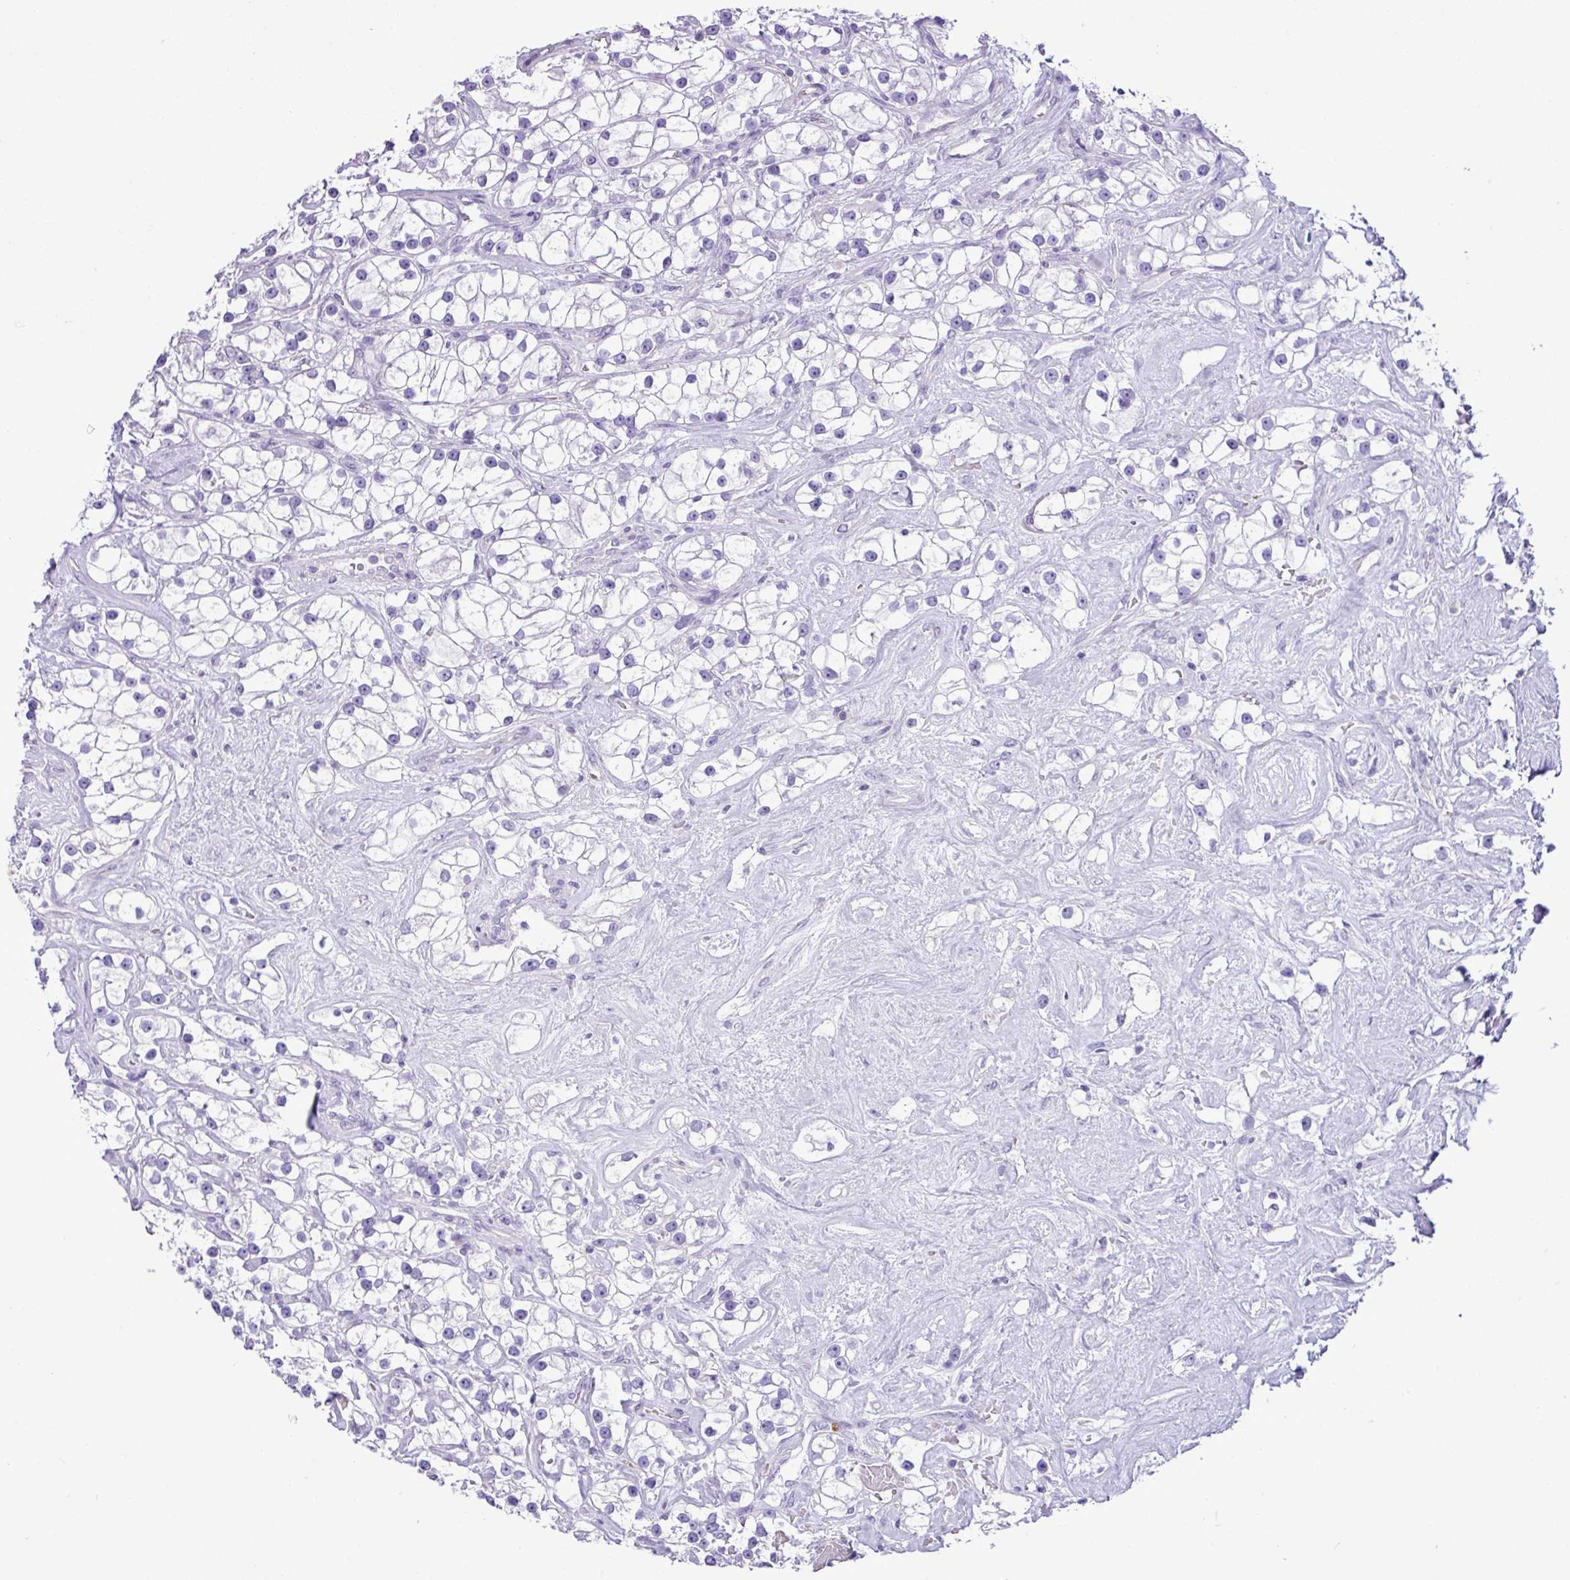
{"staining": {"intensity": "negative", "quantity": "none", "location": "none"}, "tissue": "renal cancer", "cell_type": "Tumor cells", "image_type": "cancer", "snomed": [{"axis": "morphology", "description": "Adenocarcinoma, NOS"}, {"axis": "topography", "description": "Kidney"}], "caption": "An immunohistochemistry (IHC) photomicrograph of adenocarcinoma (renal) is shown. There is no staining in tumor cells of adenocarcinoma (renal).", "gene": "ZSCAN5A", "patient": {"sex": "male", "age": 77}}